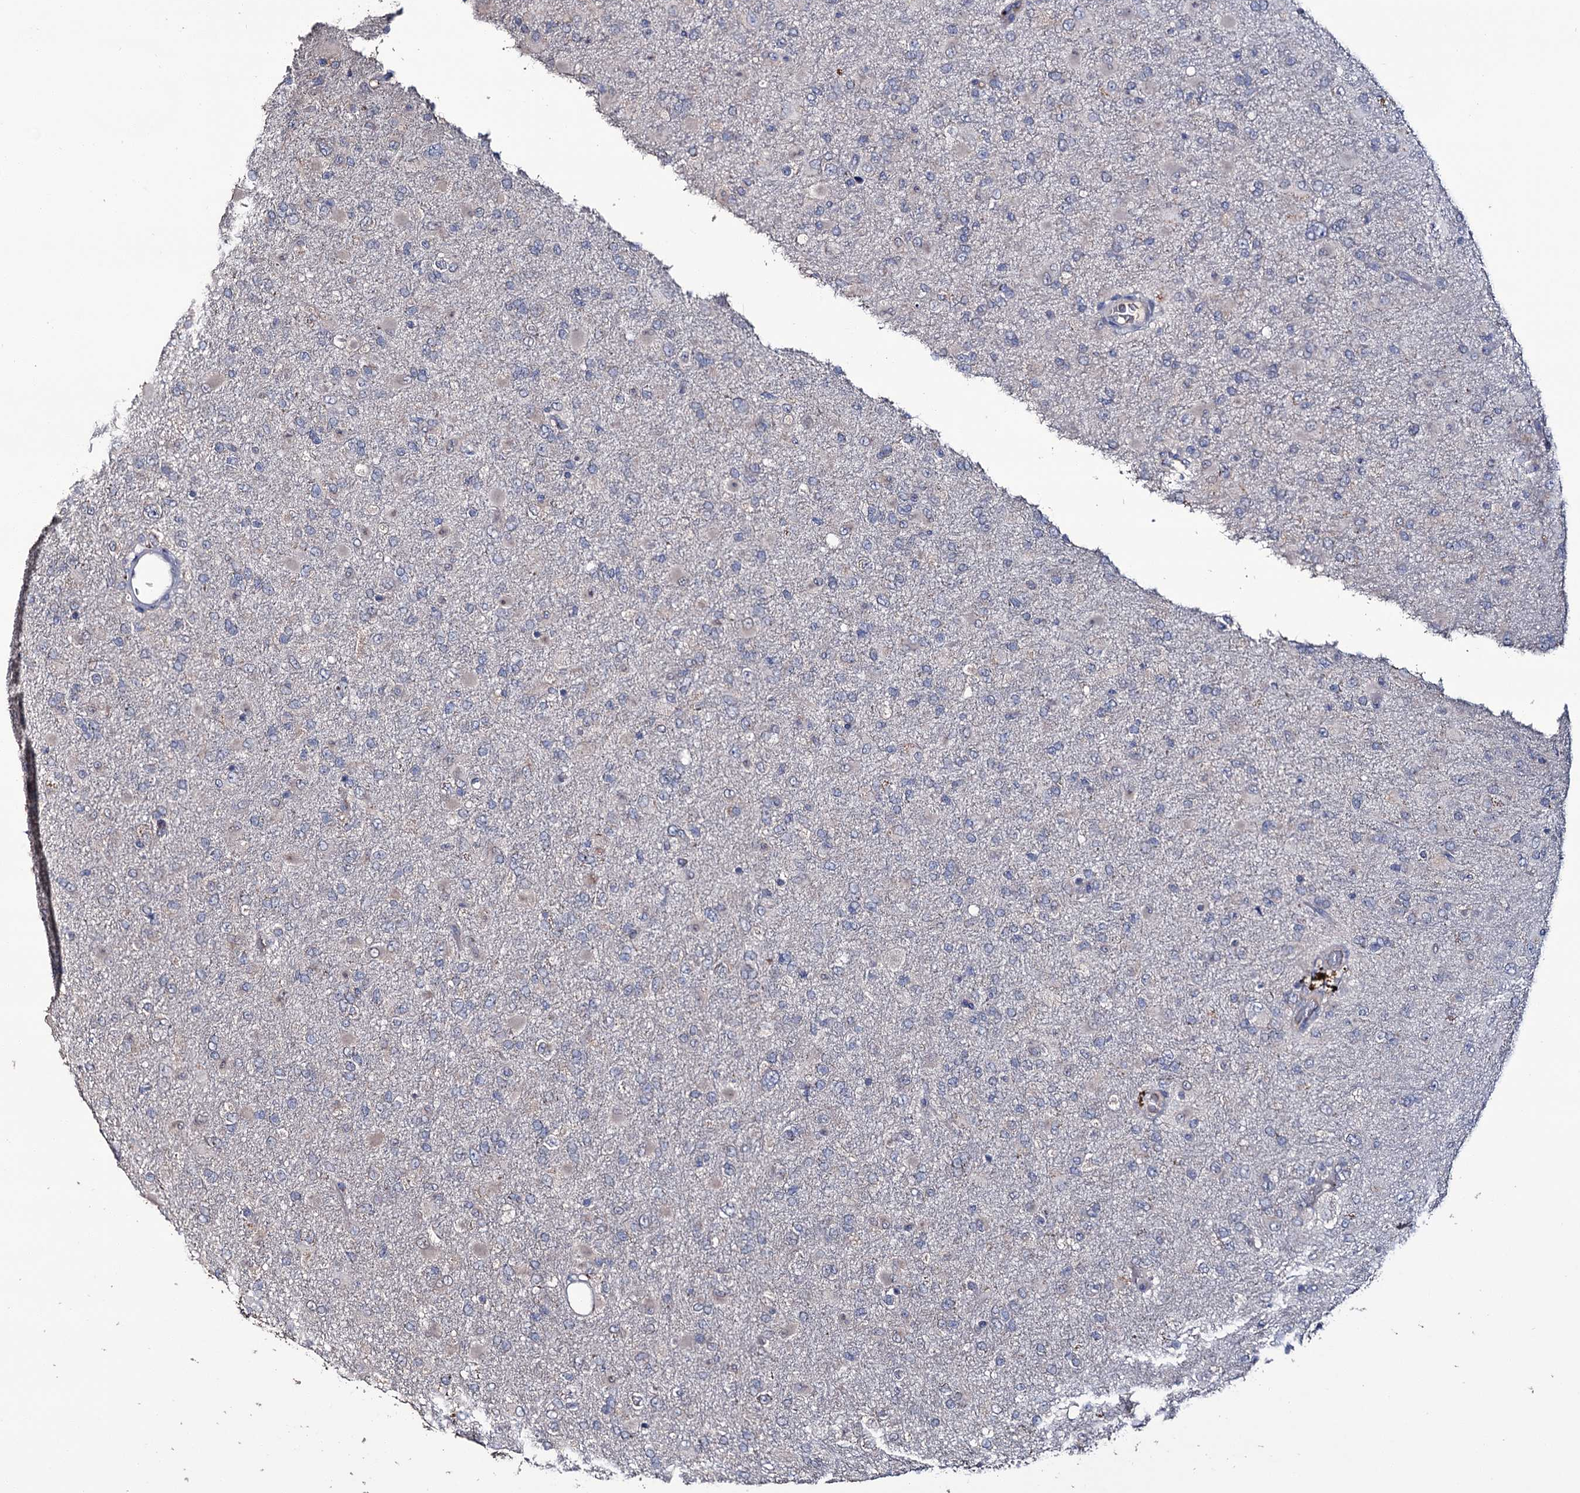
{"staining": {"intensity": "negative", "quantity": "none", "location": "none"}, "tissue": "glioma", "cell_type": "Tumor cells", "image_type": "cancer", "snomed": [{"axis": "morphology", "description": "Glioma, malignant, Low grade"}, {"axis": "topography", "description": "Brain"}], "caption": "There is no significant expression in tumor cells of glioma.", "gene": "EPB41L5", "patient": {"sex": "male", "age": 65}}